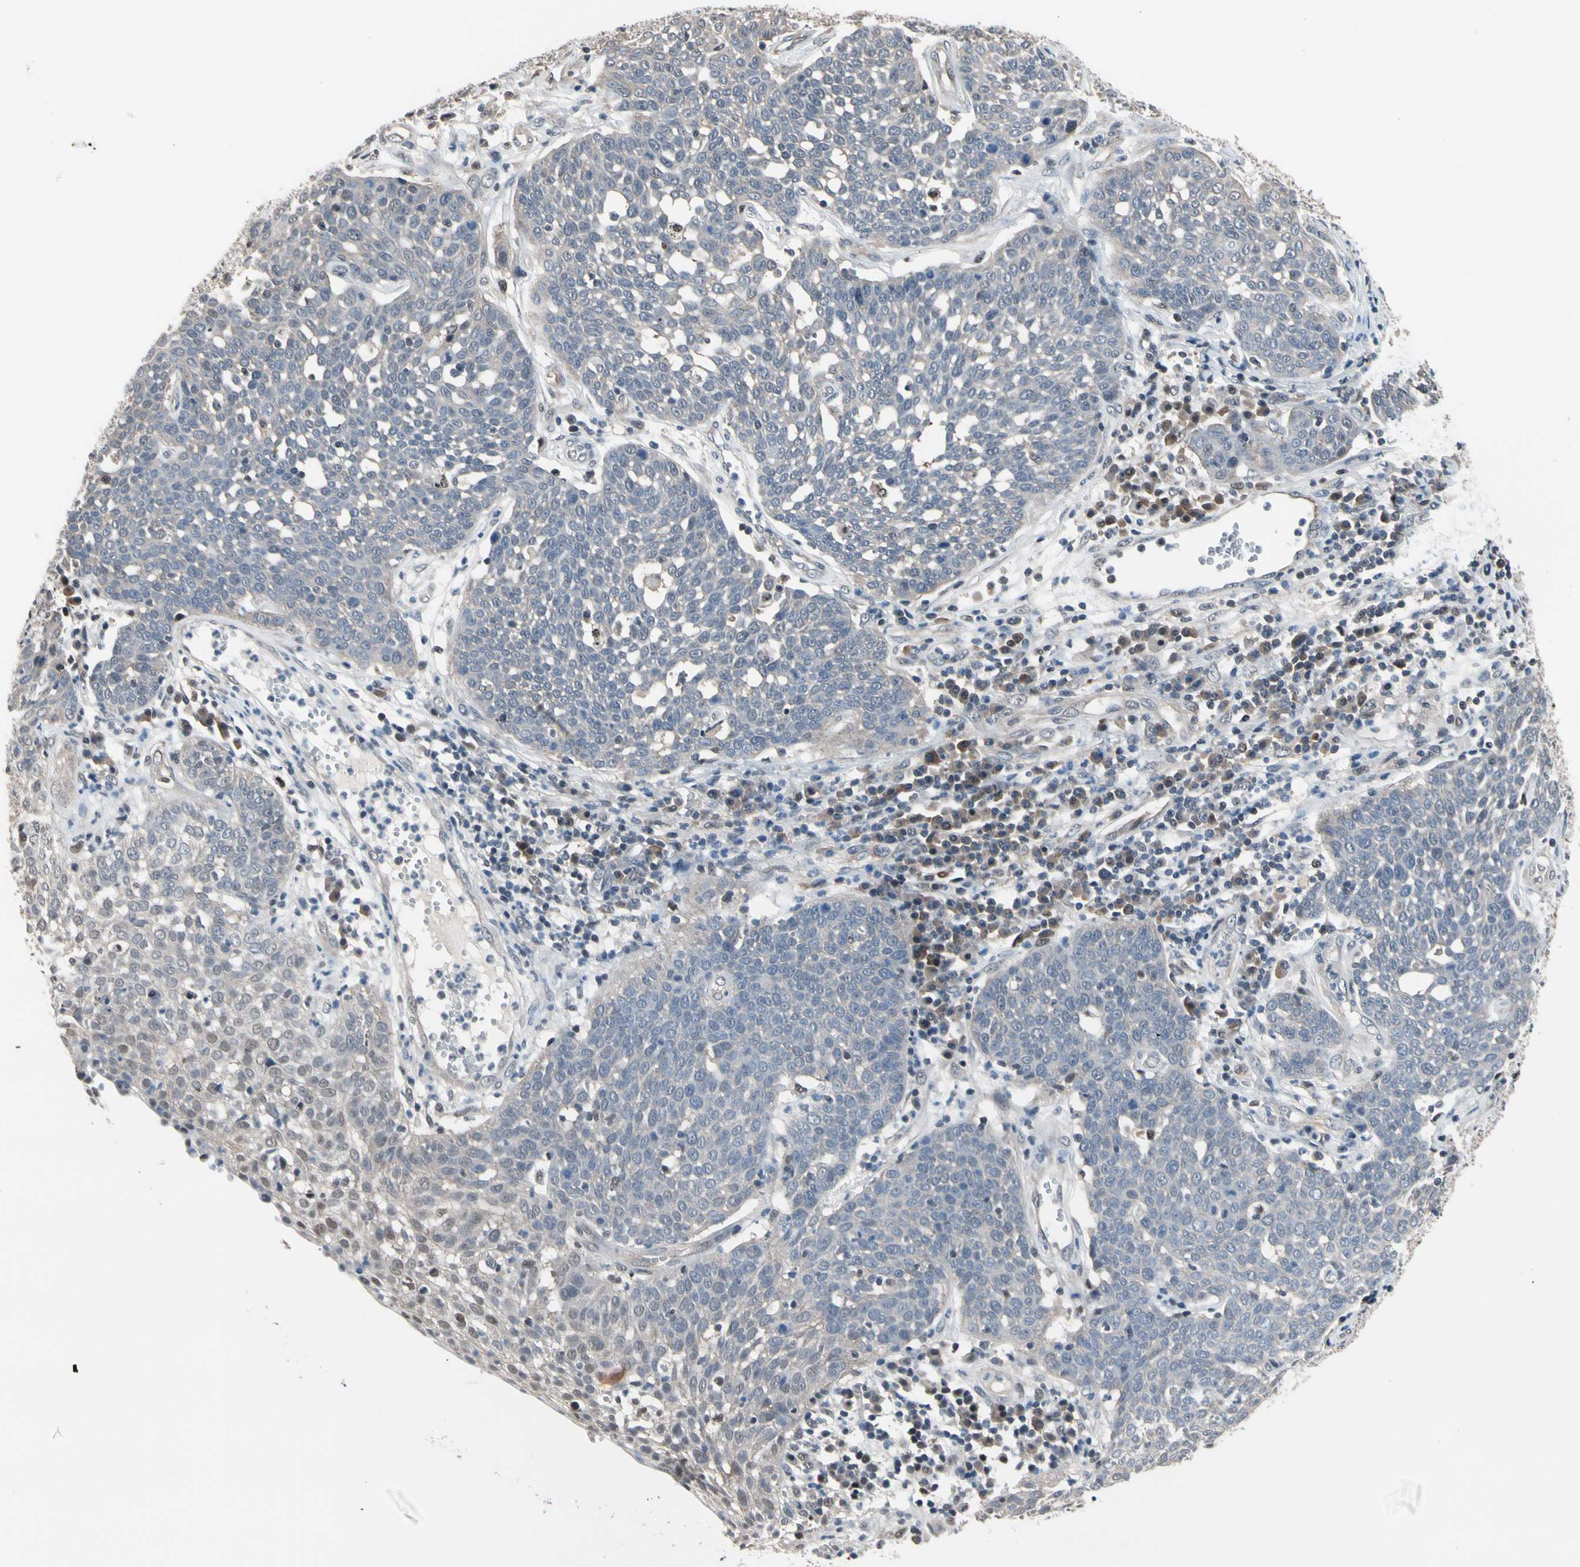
{"staining": {"intensity": "weak", "quantity": ">75%", "location": "cytoplasmic/membranous"}, "tissue": "cervical cancer", "cell_type": "Tumor cells", "image_type": "cancer", "snomed": [{"axis": "morphology", "description": "Squamous cell carcinoma, NOS"}, {"axis": "topography", "description": "Cervix"}], "caption": "Weak cytoplasmic/membranous staining is appreciated in about >75% of tumor cells in cervical squamous cell carcinoma.", "gene": "PSMA2", "patient": {"sex": "female", "age": 34}}